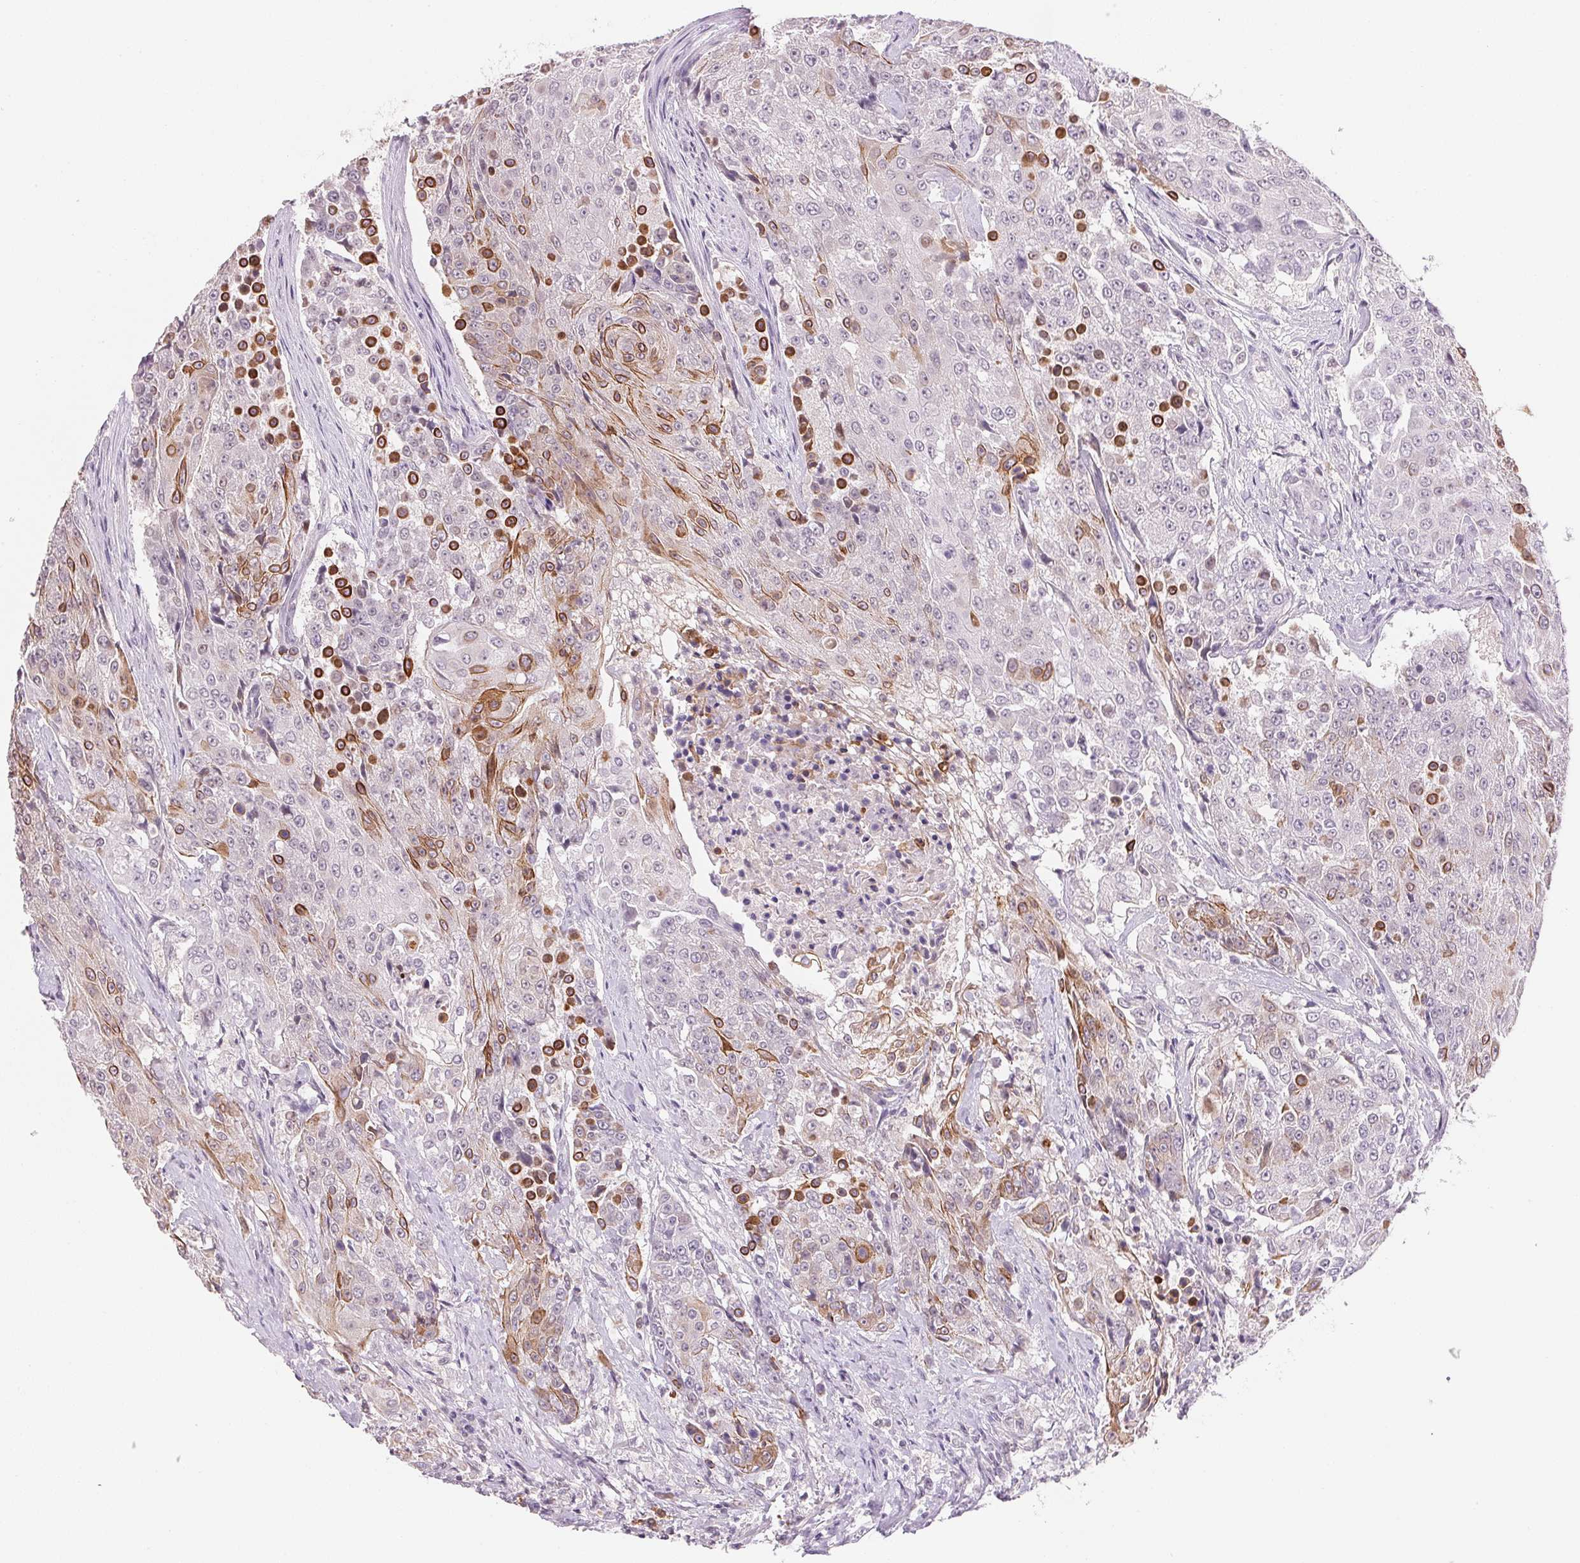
{"staining": {"intensity": "moderate", "quantity": "<25%", "location": "cytoplasmic/membranous"}, "tissue": "urothelial cancer", "cell_type": "Tumor cells", "image_type": "cancer", "snomed": [{"axis": "morphology", "description": "Urothelial carcinoma, High grade"}, {"axis": "topography", "description": "Urinary bladder"}], "caption": "Urothelial cancer stained with a brown dye shows moderate cytoplasmic/membranous positive staining in about <25% of tumor cells.", "gene": "FNDC4", "patient": {"sex": "female", "age": 63}}